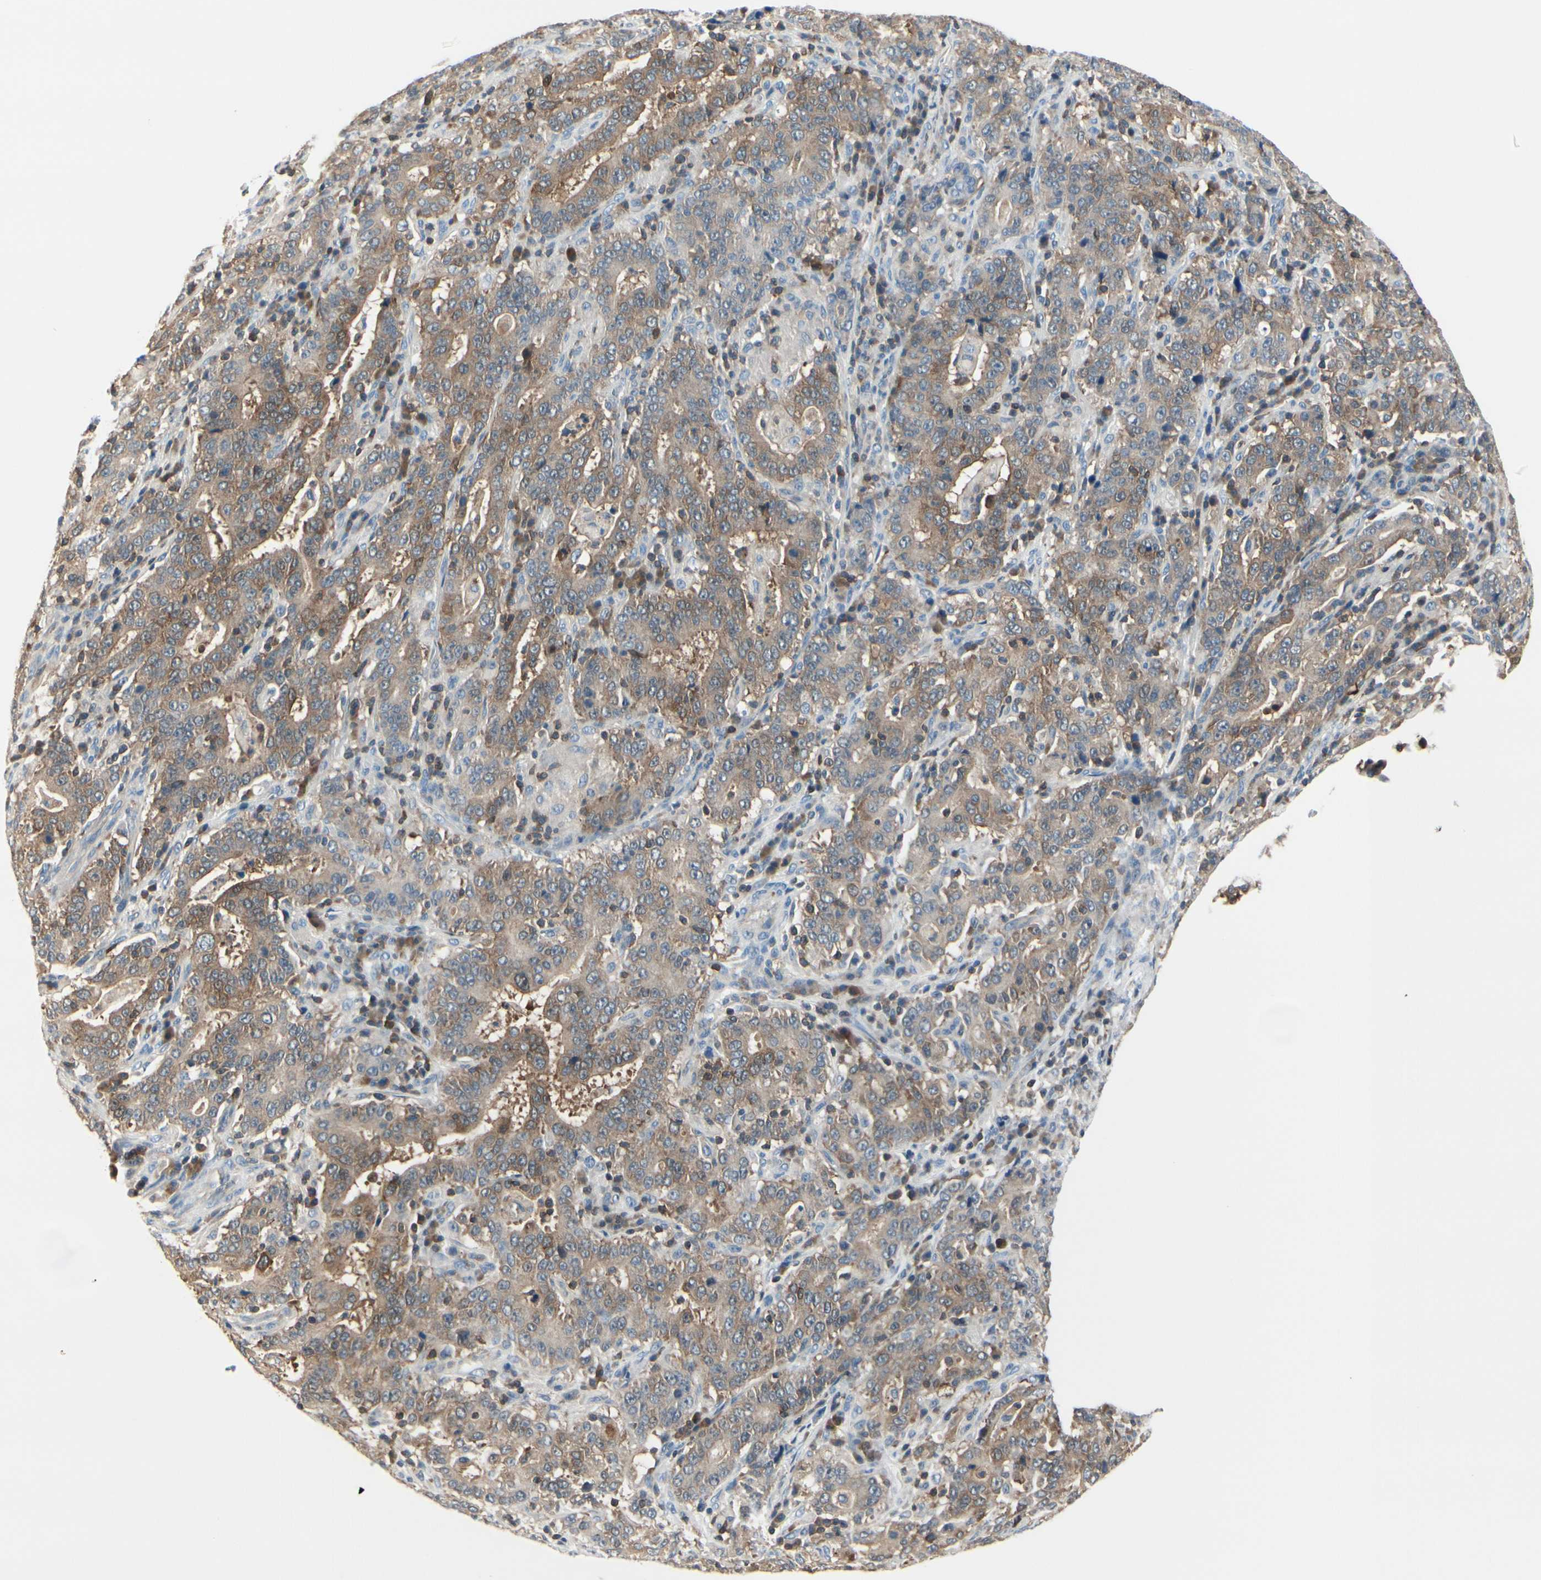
{"staining": {"intensity": "moderate", "quantity": ">75%", "location": "cytoplasmic/membranous"}, "tissue": "stomach cancer", "cell_type": "Tumor cells", "image_type": "cancer", "snomed": [{"axis": "morphology", "description": "Normal tissue, NOS"}, {"axis": "morphology", "description": "Adenocarcinoma, NOS"}, {"axis": "topography", "description": "Stomach, upper"}, {"axis": "topography", "description": "Stomach"}], "caption": "Immunohistochemical staining of human stomach adenocarcinoma displays moderate cytoplasmic/membranous protein positivity in approximately >75% of tumor cells. (brown staining indicates protein expression, while blue staining denotes nuclei).", "gene": "SLC9A3R1", "patient": {"sex": "male", "age": 59}}